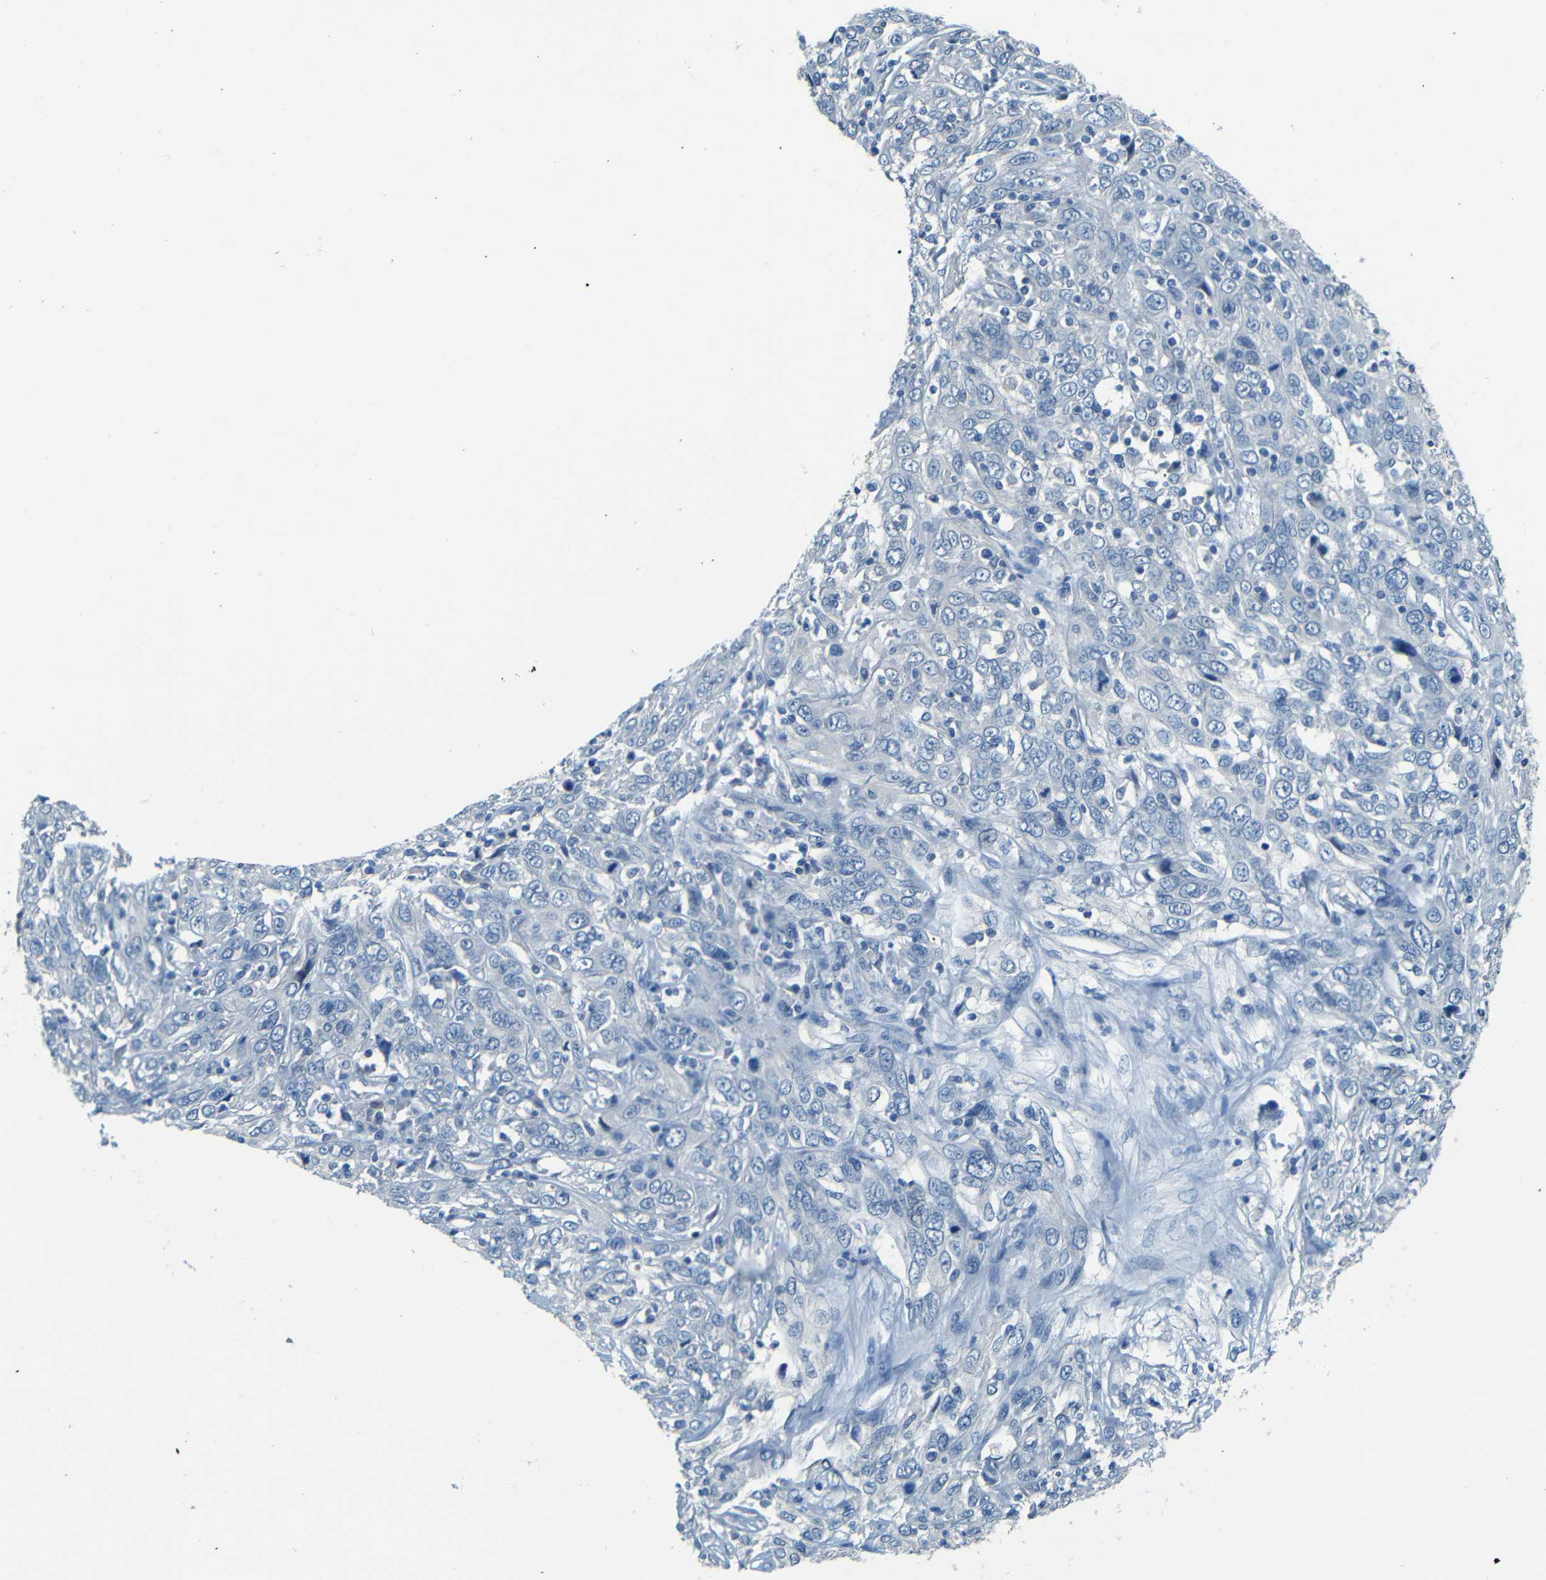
{"staining": {"intensity": "negative", "quantity": "none", "location": "none"}, "tissue": "cervical cancer", "cell_type": "Tumor cells", "image_type": "cancer", "snomed": [{"axis": "morphology", "description": "Squamous cell carcinoma, NOS"}, {"axis": "topography", "description": "Cervix"}], "caption": "This is a micrograph of IHC staining of cervical cancer (squamous cell carcinoma), which shows no expression in tumor cells.", "gene": "ZMAT1", "patient": {"sex": "female", "age": 46}}